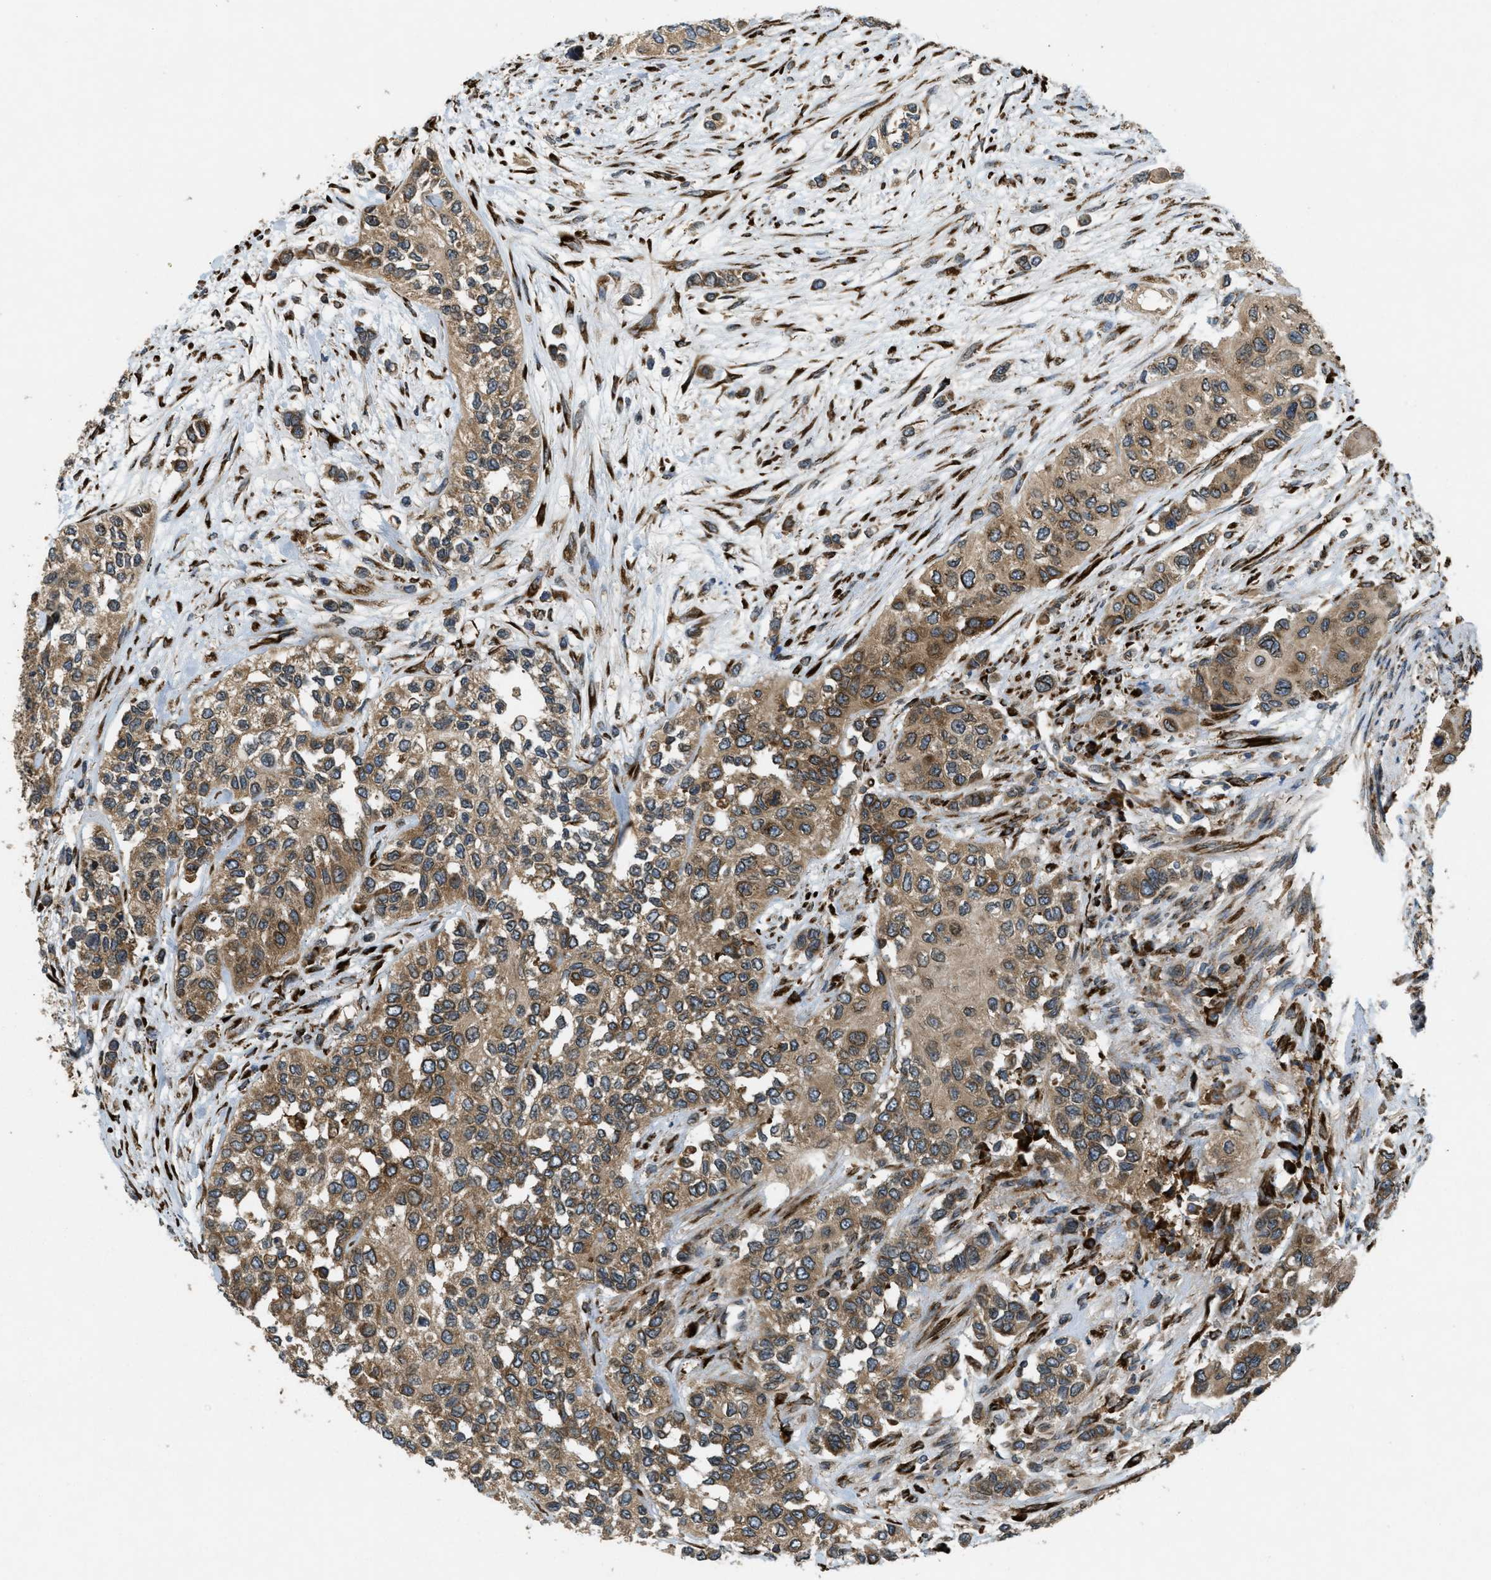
{"staining": {"intensity": "moderate", "quantity": ">75%", "location": "cytoplasmic/membranous"}, "tissue": "urothelial cancer", "cell_type": "Tumor cells", "image_type": "cancer", "snomed": [{"axis": "morphology", "description": "Urothelial carcinoma, High grade"}, {"axis": "topography", "description": "Urinary bladder"}], "caption": "Urothelial carcinoma (high-grade) stained with DAB (3,3'-diaminobenzidine) immunohistochemistry reveals medium levels of moderate cytoplasmic/membranous expression in about >75% of tumor cells.", "gene": "PCDH18", "patient": {"sex": "female", "age": 56}}